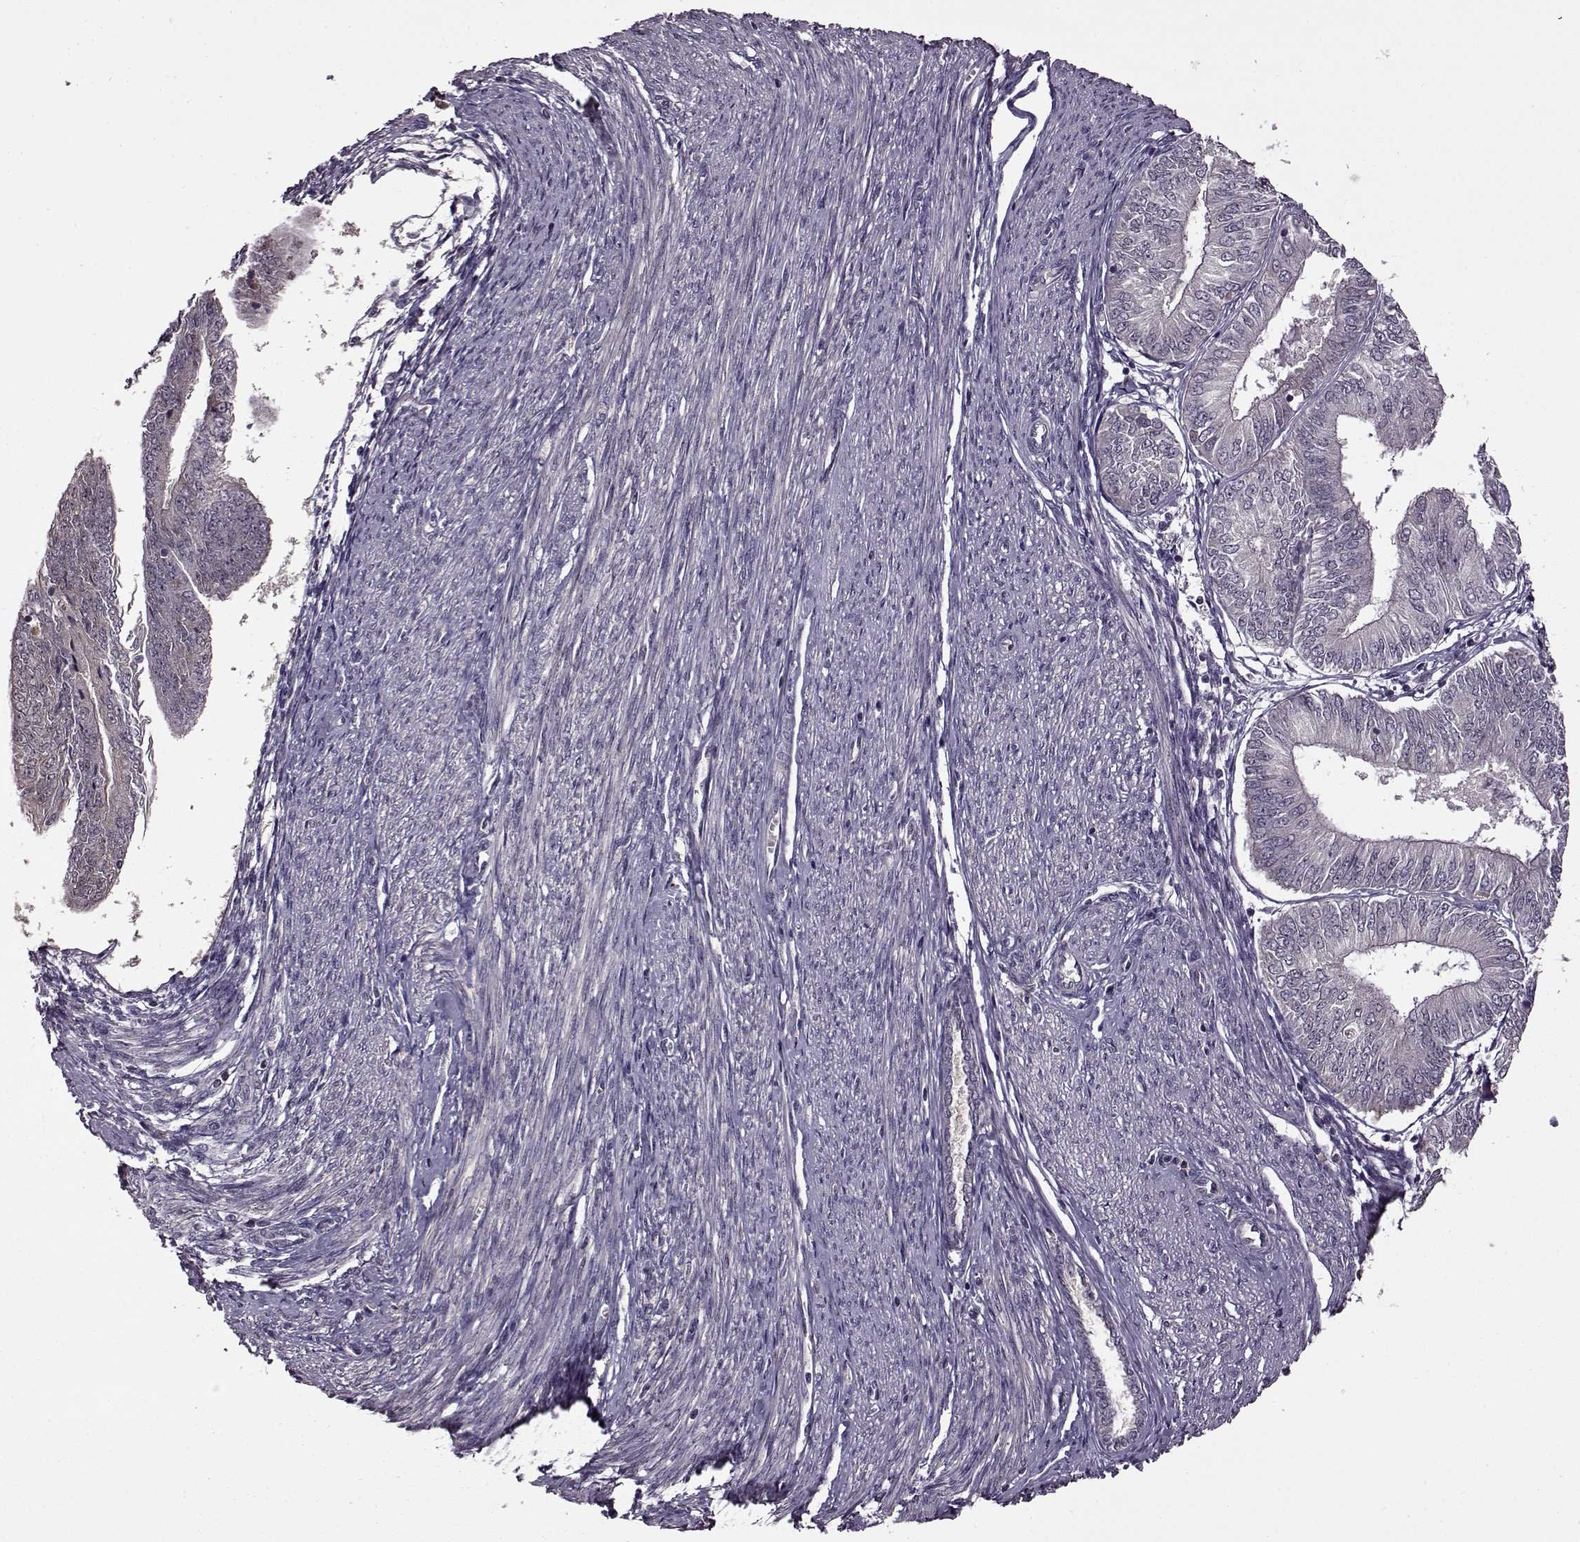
{"staining": {"intensity": "negative", "quantity": "none", "location": "none"}, "tissue": "endometrial cancer", "cell_type": "Tumor cells", "image_type": "cancer", "snomed": [{"axis": "morphology", "description": "Adenocarcinoma, NOS"}, {"axis": "topography", "description": "Endometrium"}], "caption": "This is an immunohistochemistry (IHC) histopathology image of human endometrial adenocarcinoma. There is no positivity in tumor cells.", "gene": "MAIP1", "patient": {"sex": "female", "age": 58}}